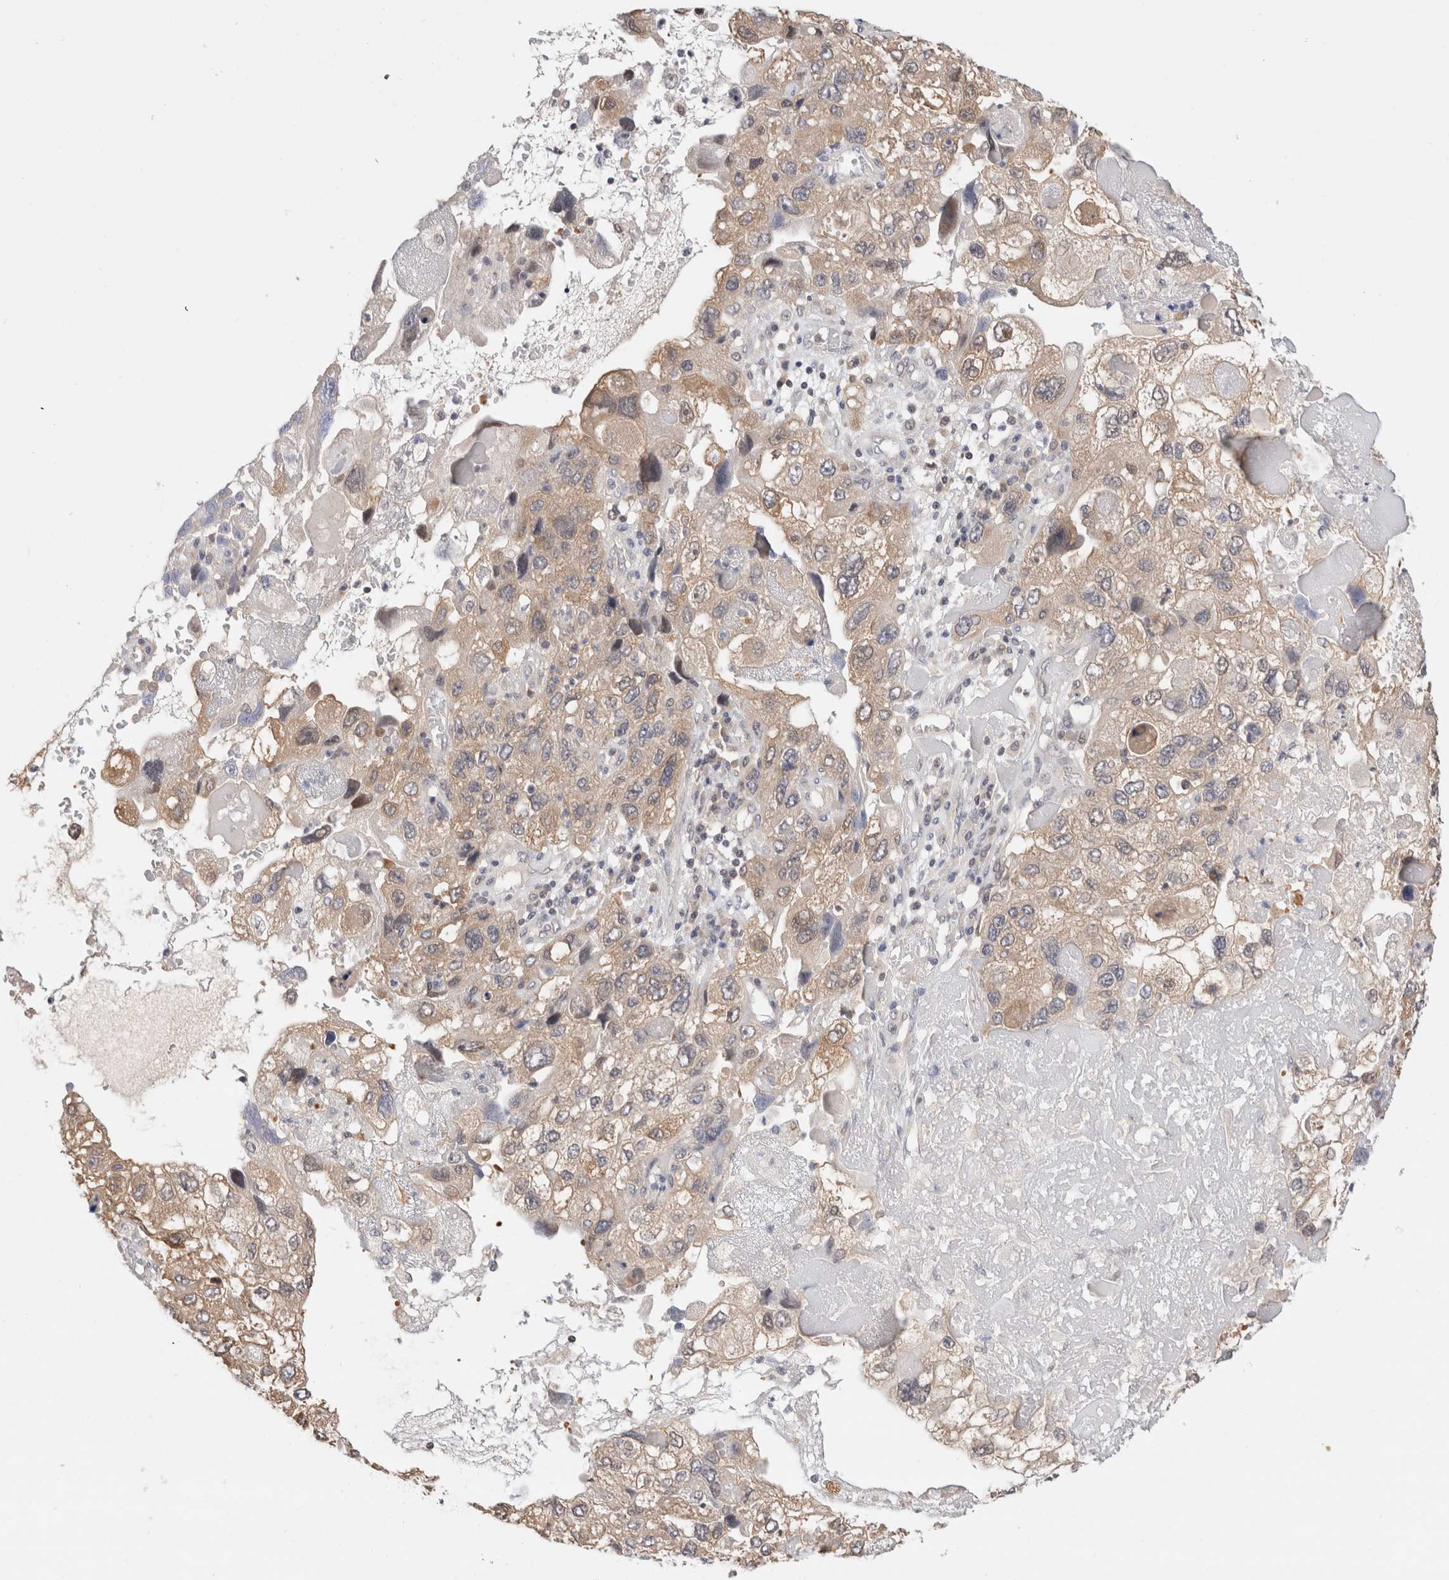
{"staining": {"intensity": "weak", "quantity": ">75%", "location": "cytoplasmic/membranous"}, "tissue": "endometrial cancer", "cell_type": "Tumor cells", "image_type": "cancer", "snomed": [{"axis": "morphology", "description": "Adenocarcinoma, NOS"}, {"axis": "topography", "description": "Endometrium"}], "caption": "Brown immunohistochemical staining in human endometrial cancer (adenocarcinoma) shows weak cytoplasmic/membranous staining in approximately >75% of tumor cells.", "gene": "C17orf97", "patient": {"sex": "female", "age": 49}}